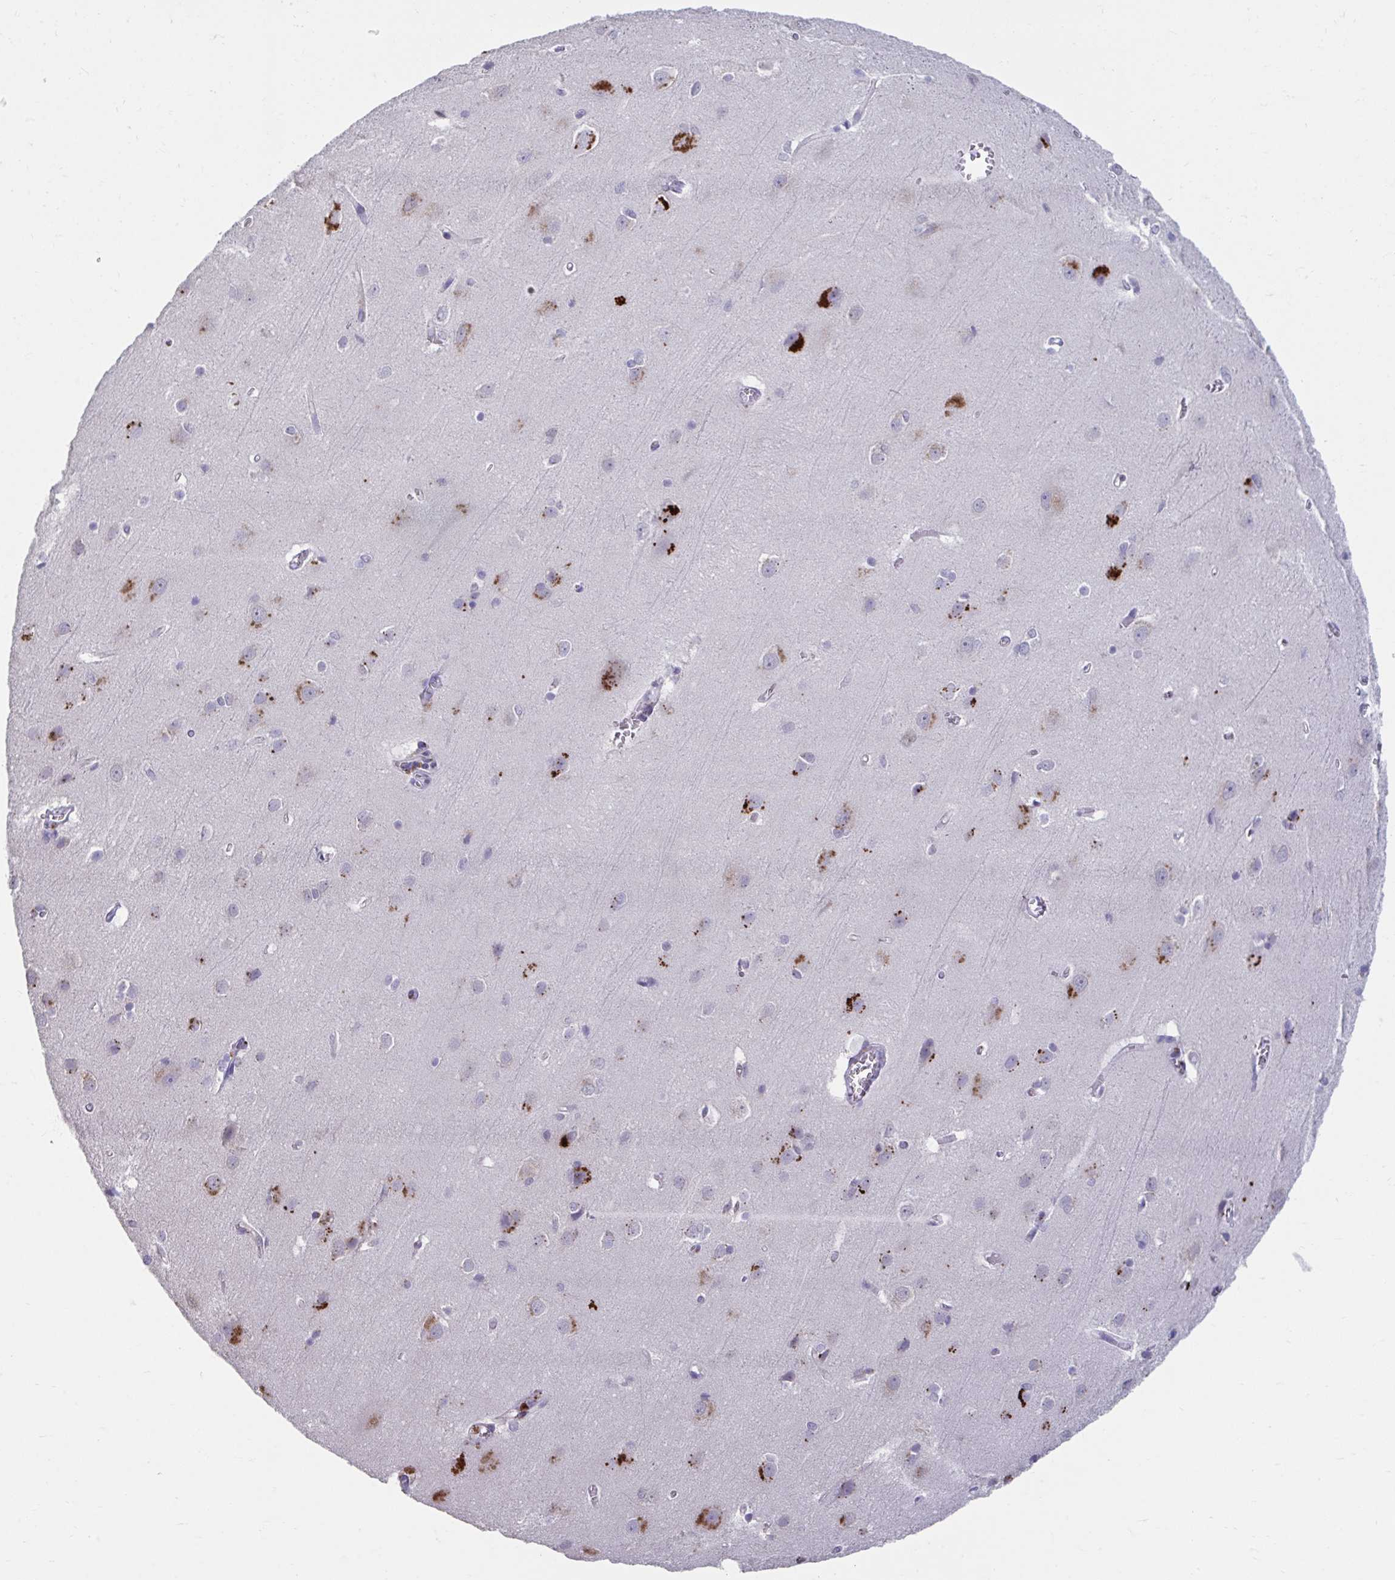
{"staining": {"intensity": "negative", "quantity": "none", "location": "none"}, "tissue": "cerebral cortex", "cell_type": "Endothelial cells", "image_type": "normal", "snomed": [{"axis": "morphology", "description": "Normal tissue, NOS"}, {"axis": "topography", "description": "Cerebral cortex"}], "caption": "This photomicrograph is of unremarkable cerebral cortex stained with immunohistochemistry to label a protein in brown with the nuclei are counter-stained blue. There is no staining in endothelial cells.", "gene": "GPR162", "patient": {"sex": "male", "age": 37}}